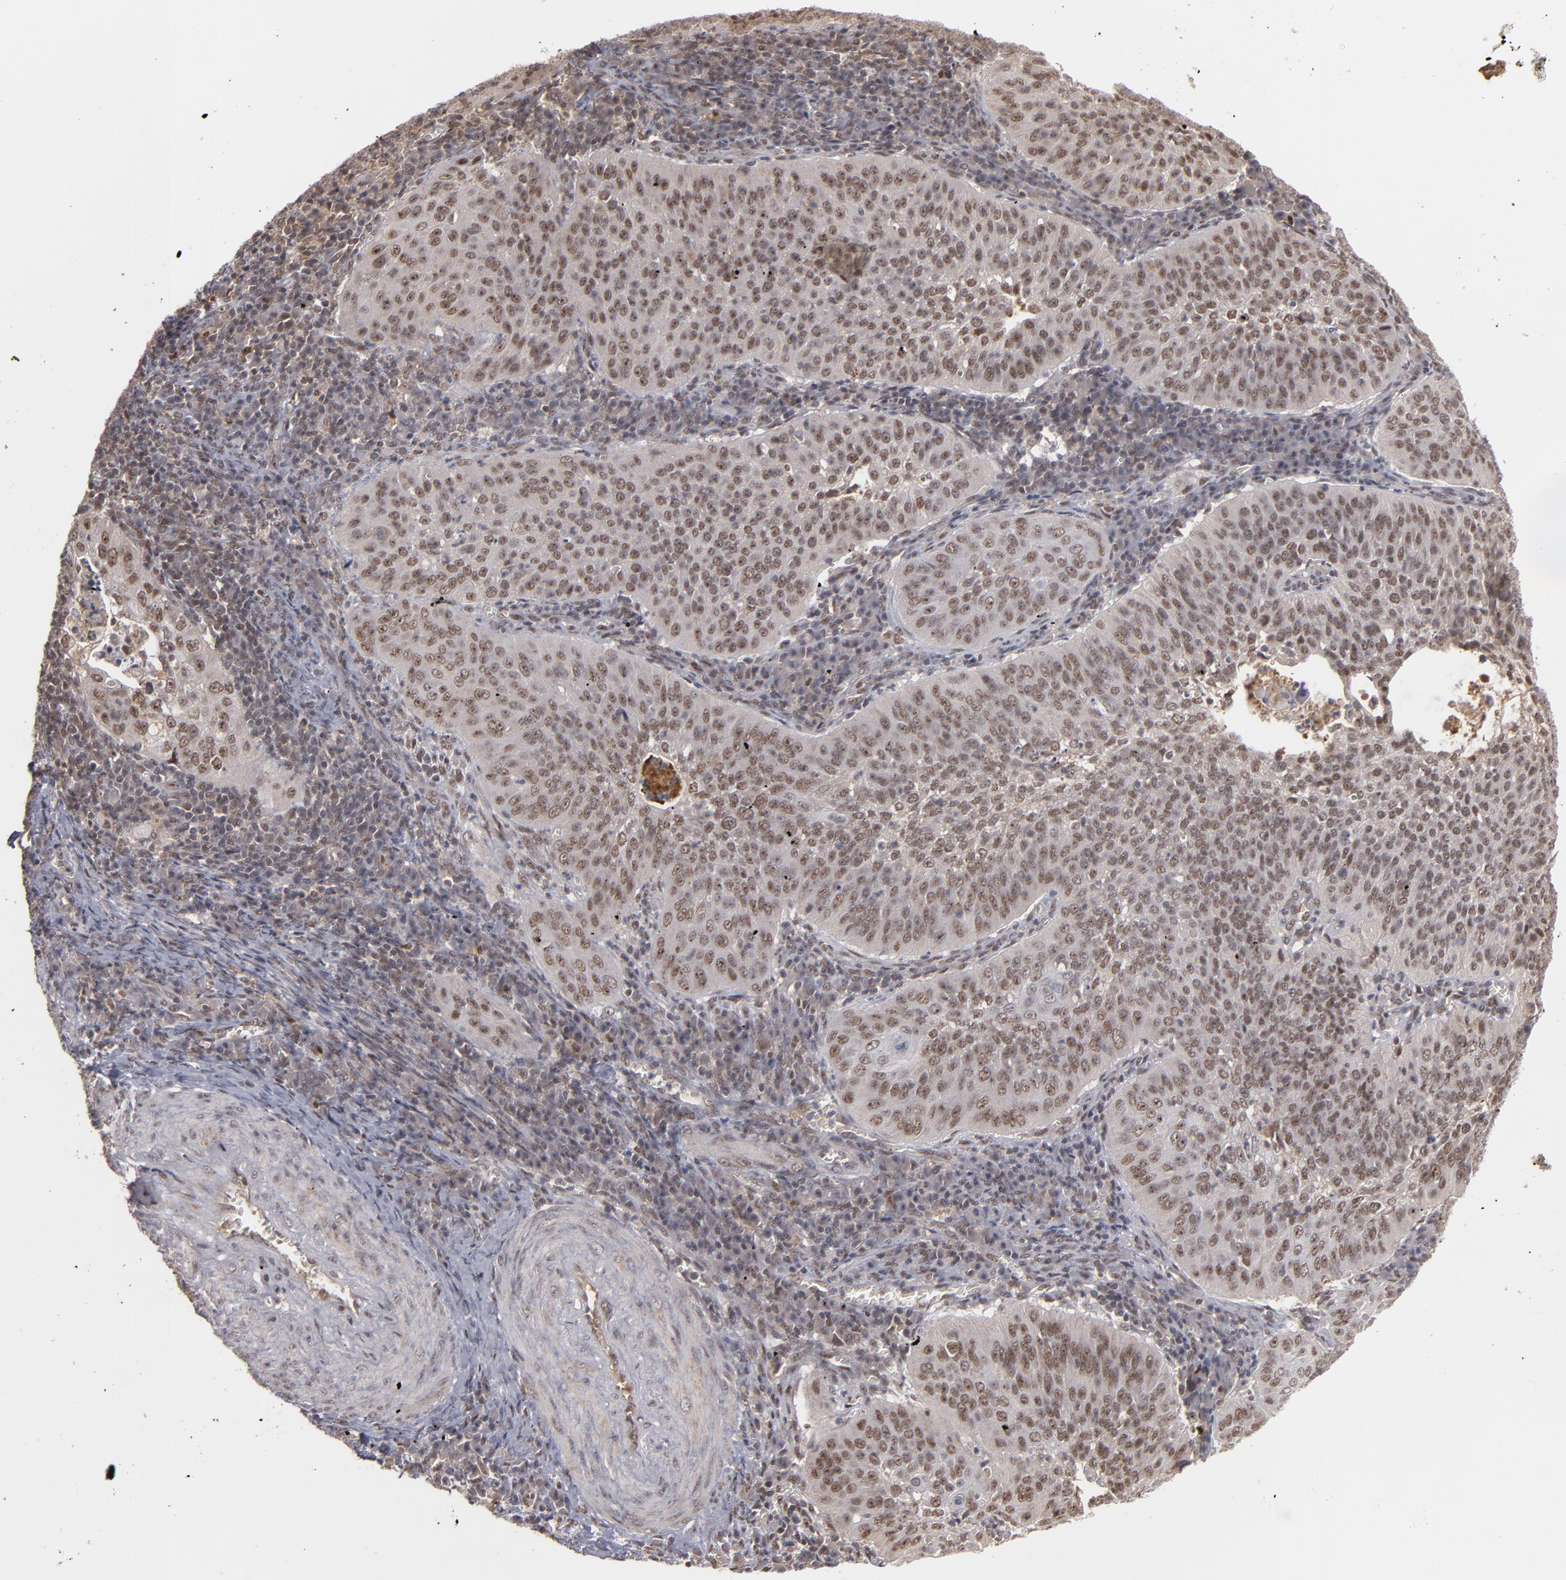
{"staining": {"intensity": "moderate", "quantity": ">75%", "location": "nuclear"}, "tissue": "cervical cancer", "cell_type": "Tumor cells", "image_type": "cancer", "snomed": [{"axis": "morphology", "description": "Squamous cell carcinoma, NOS"}, {"axis": "topography", "description": "Cervix"}], "caption": "Brown immunohistochemical staining in squamous cell carcinoma (cervical) exhibits moderate nuclear staining in about >75% of tumor cells.", "gene": "ZNF234", "patient": {"sex": "female", "age": 39}}